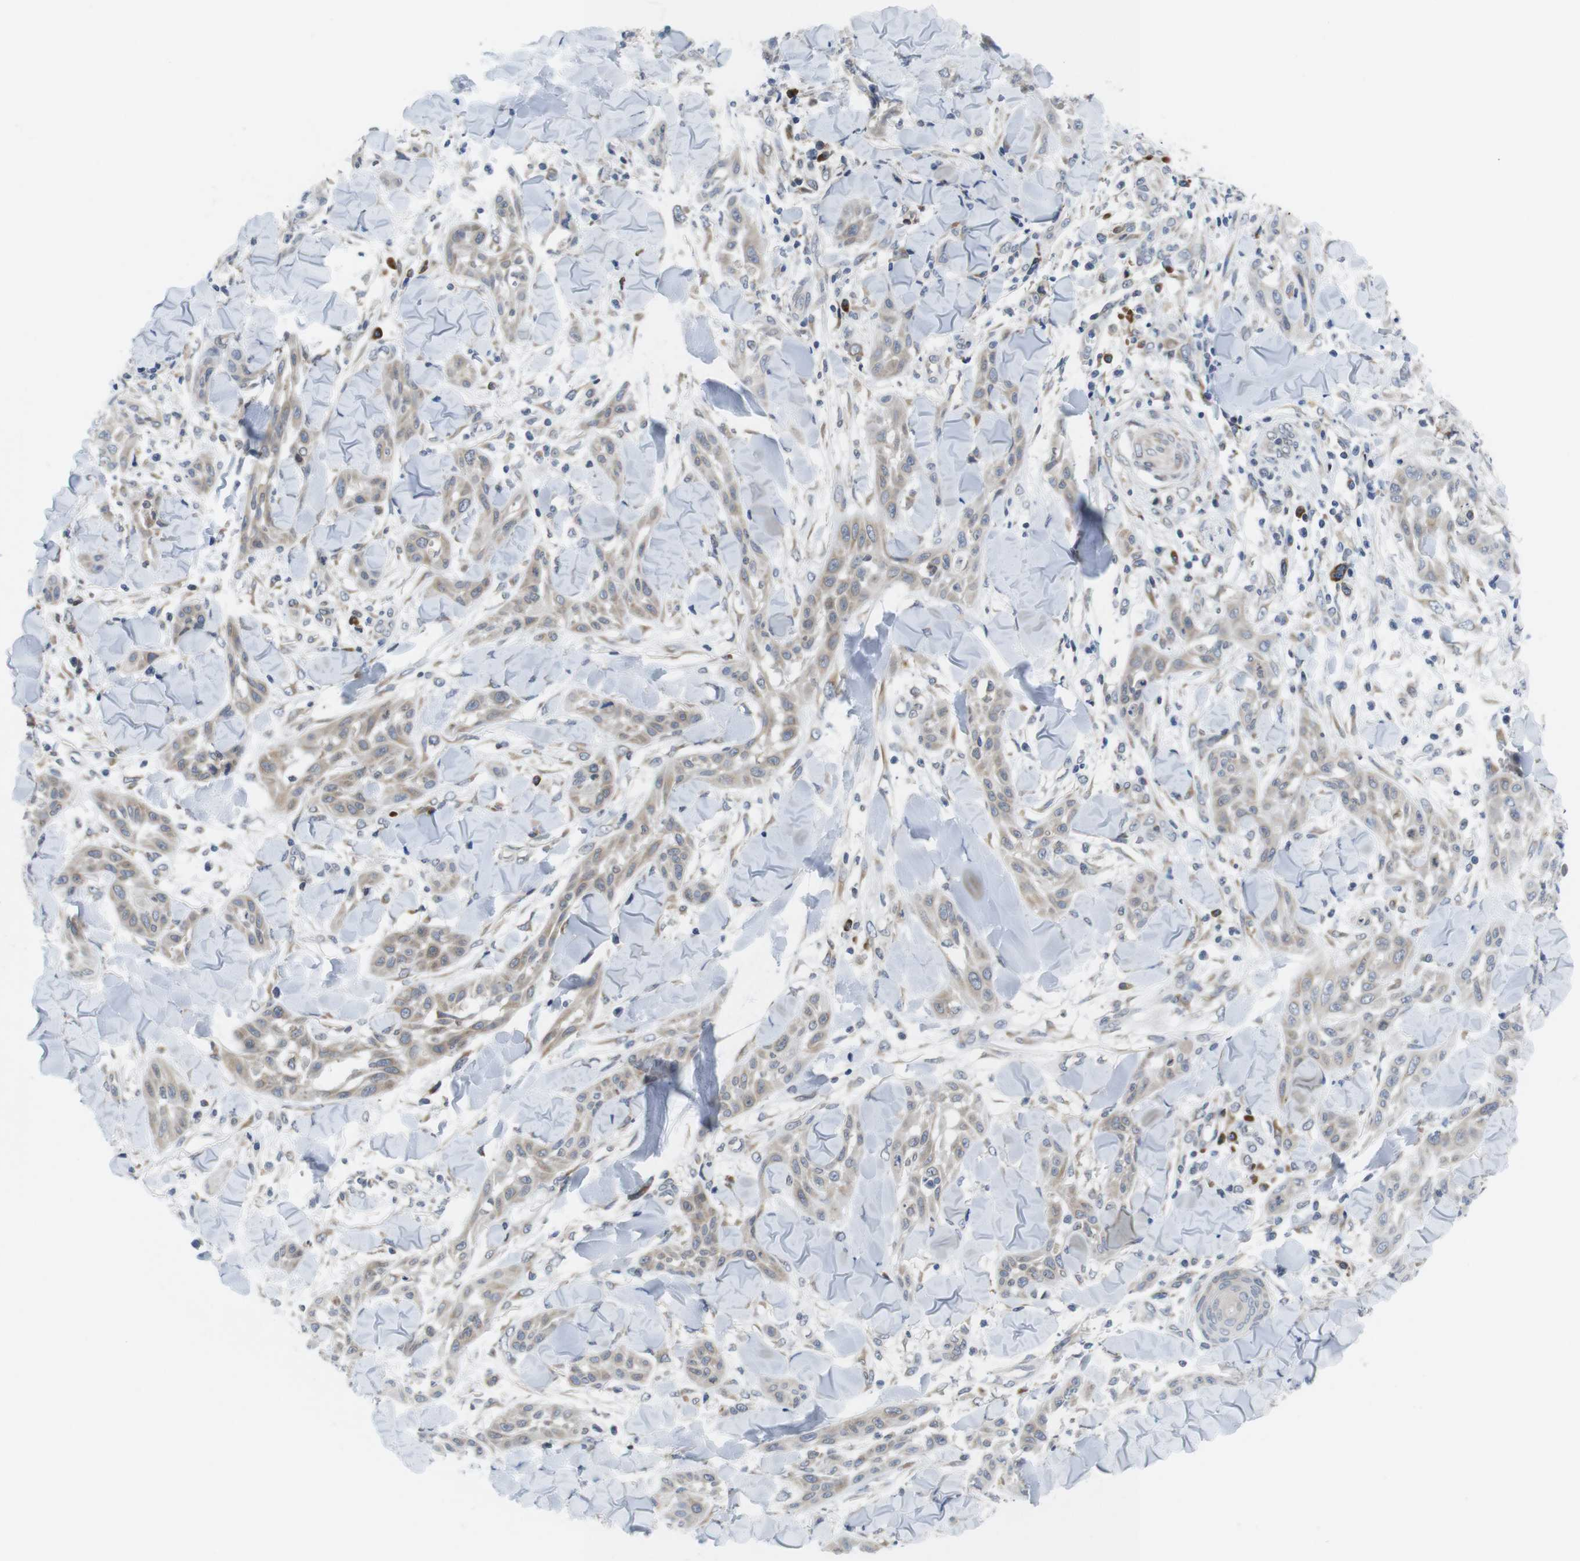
{"staining": {"intensity": "negative", "quantity": "none", "location": "none"}, "tissue": "skin cancer", "cell_type": "Tumor cells", "image_type": "cancer", "snomed": [{"axis": "morphology", "description": "Squamous cell carcinoma, NOS"}, {"axis": "topography", "description": "Skin"}], "caption": "Skin squamous cell carcinoma stained for a protein using immunohistochemistry shows no staining tumor cells.", "gene": "ERGIC3", "patient": {"sex": "male", "age": 24}}